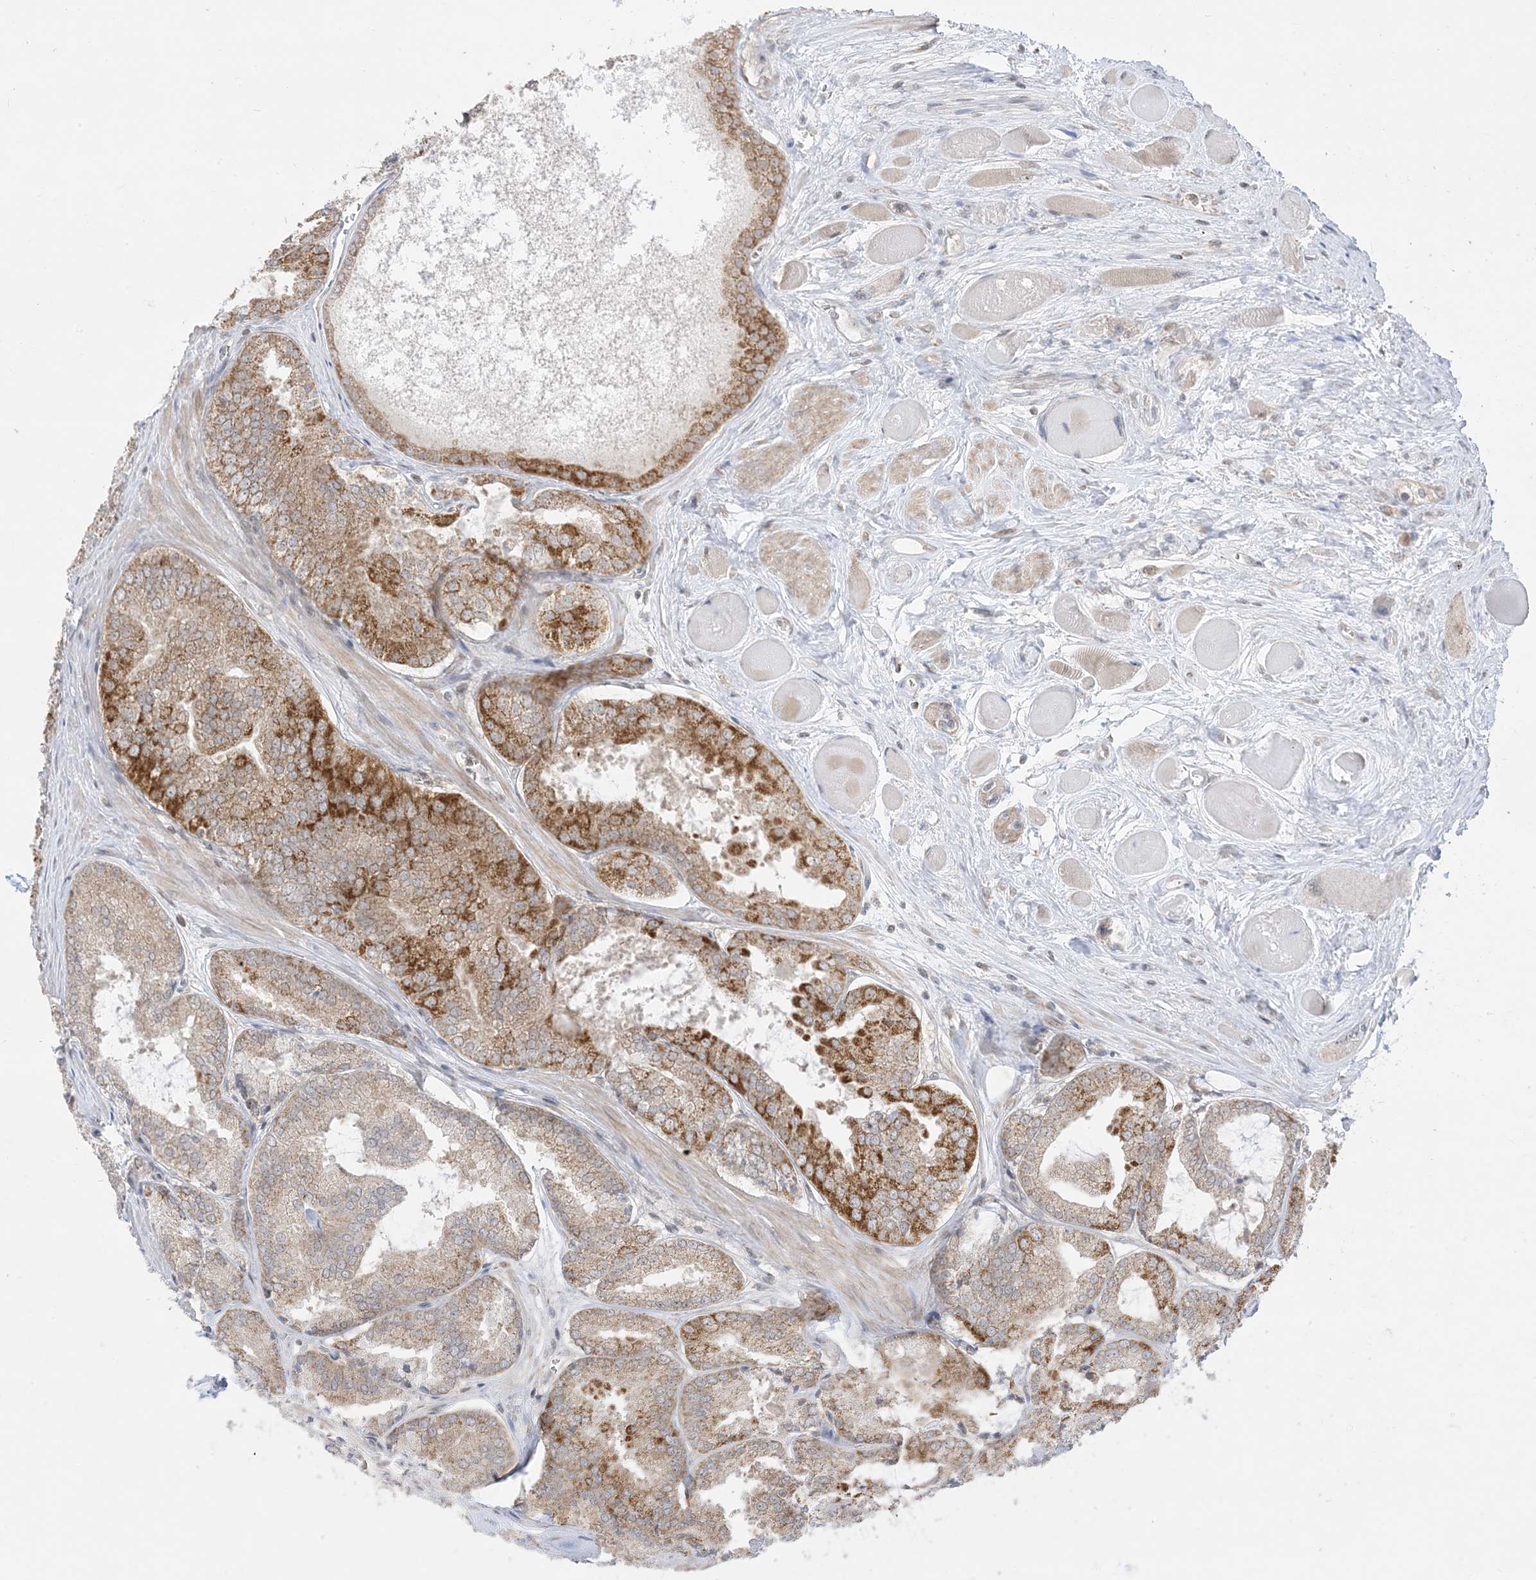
{"staining": {"intensity": "moderate", "quantity": ">75%", "location": "cytoplasmic/membranous"}, "tissue": "prostate cancer", "cell_type": "Tumor cells", "image_type": "cancer", "snomed": [{"axis": "morphology", "description": "Adenocarcinoma, Low grade"}, {"axis": "topography", "description": "Prostate"}], "caption": "An immunohistochemistry micrograph of neoplastic tissue is shown. Protein staining in brown labels moderate cytoplasmic/membranous positivity in adenocarcinoma (low-grade) (prostate) within tumor cells.", "gene": "KANSL3", "patient": {"sex": "male", "age": 67}}